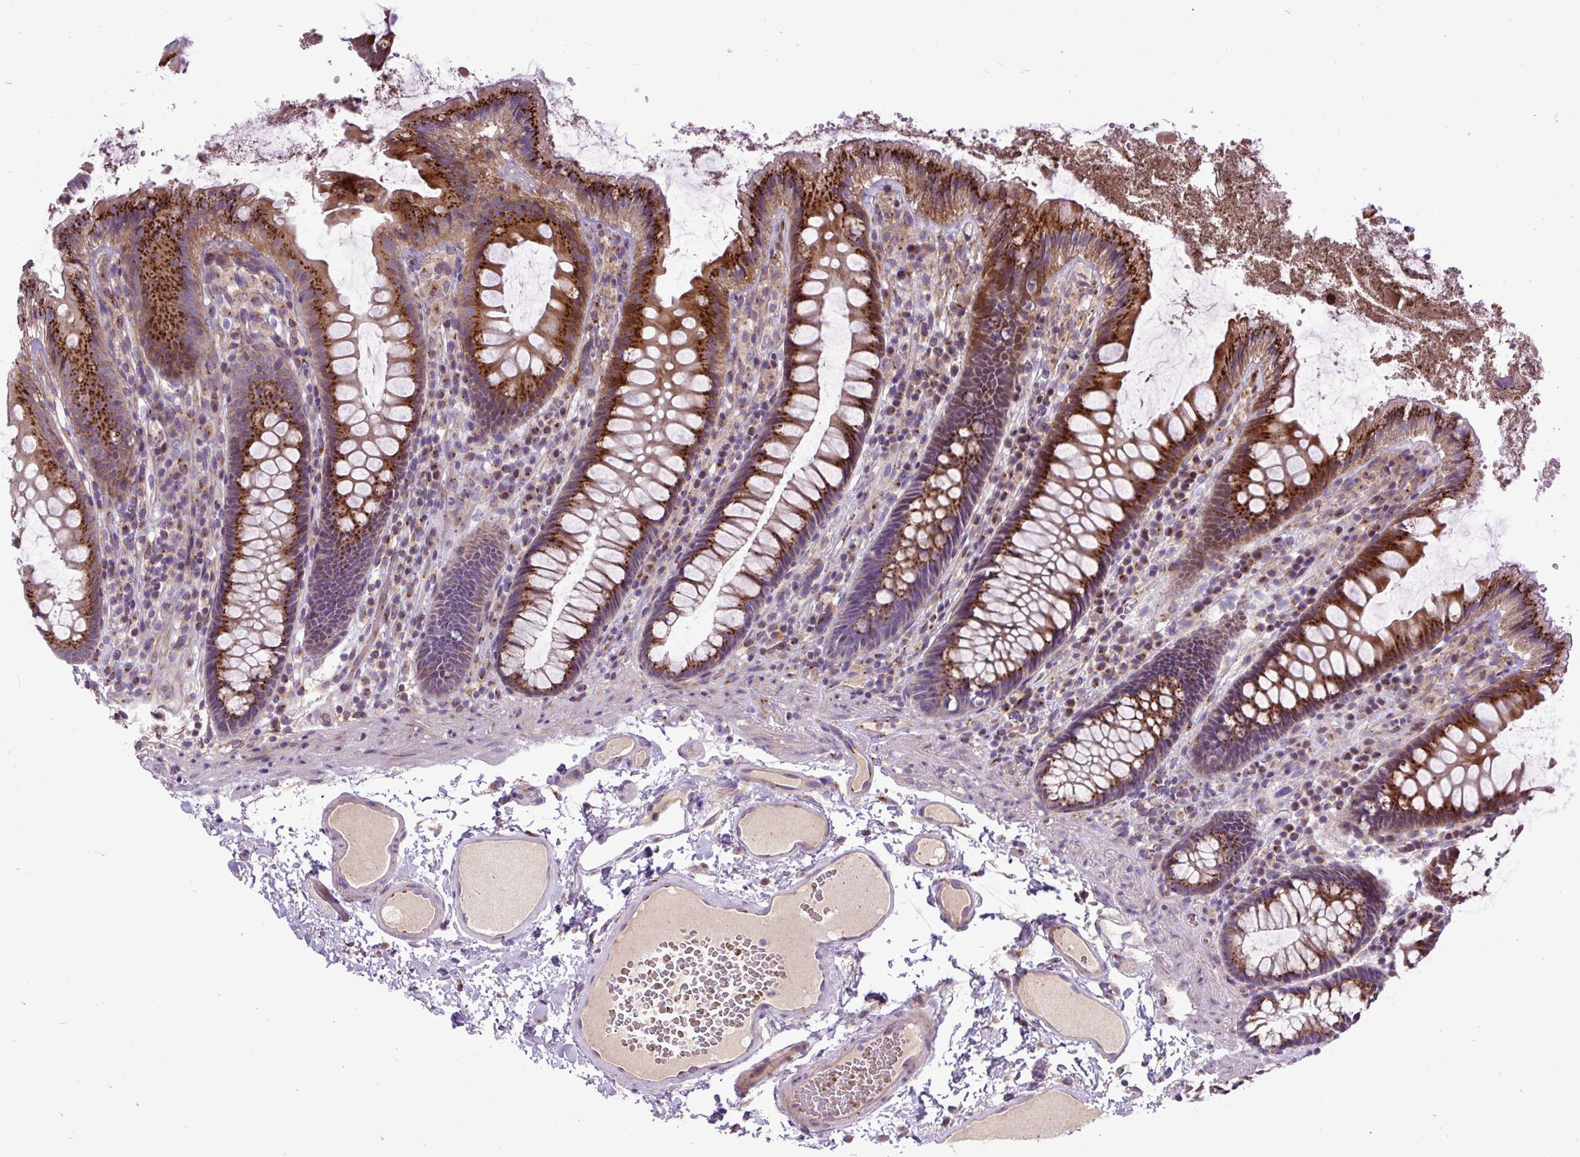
{"staining": {"intensity": "moderate", "quantity": "25%-75%", "location": "cytoplasmic/membranous"}, "tissue": "colon", "cell_type": "Endothelial cells", "image_type": "normal", "snomed": [{"axis": "morphology", "description": "Normal tissue, NOS"}, {"axis": "topography", "description": "Colon"}], "caption": "IHC photomicrograph of benign colon stained for a protein (brown), which reveals medium levels of moderate cytoplasmic/membranous positivity in about 25%-75% of endothelial cells.", "gene": "MSMP", "patient": {"sex": "male", "age": 84}}